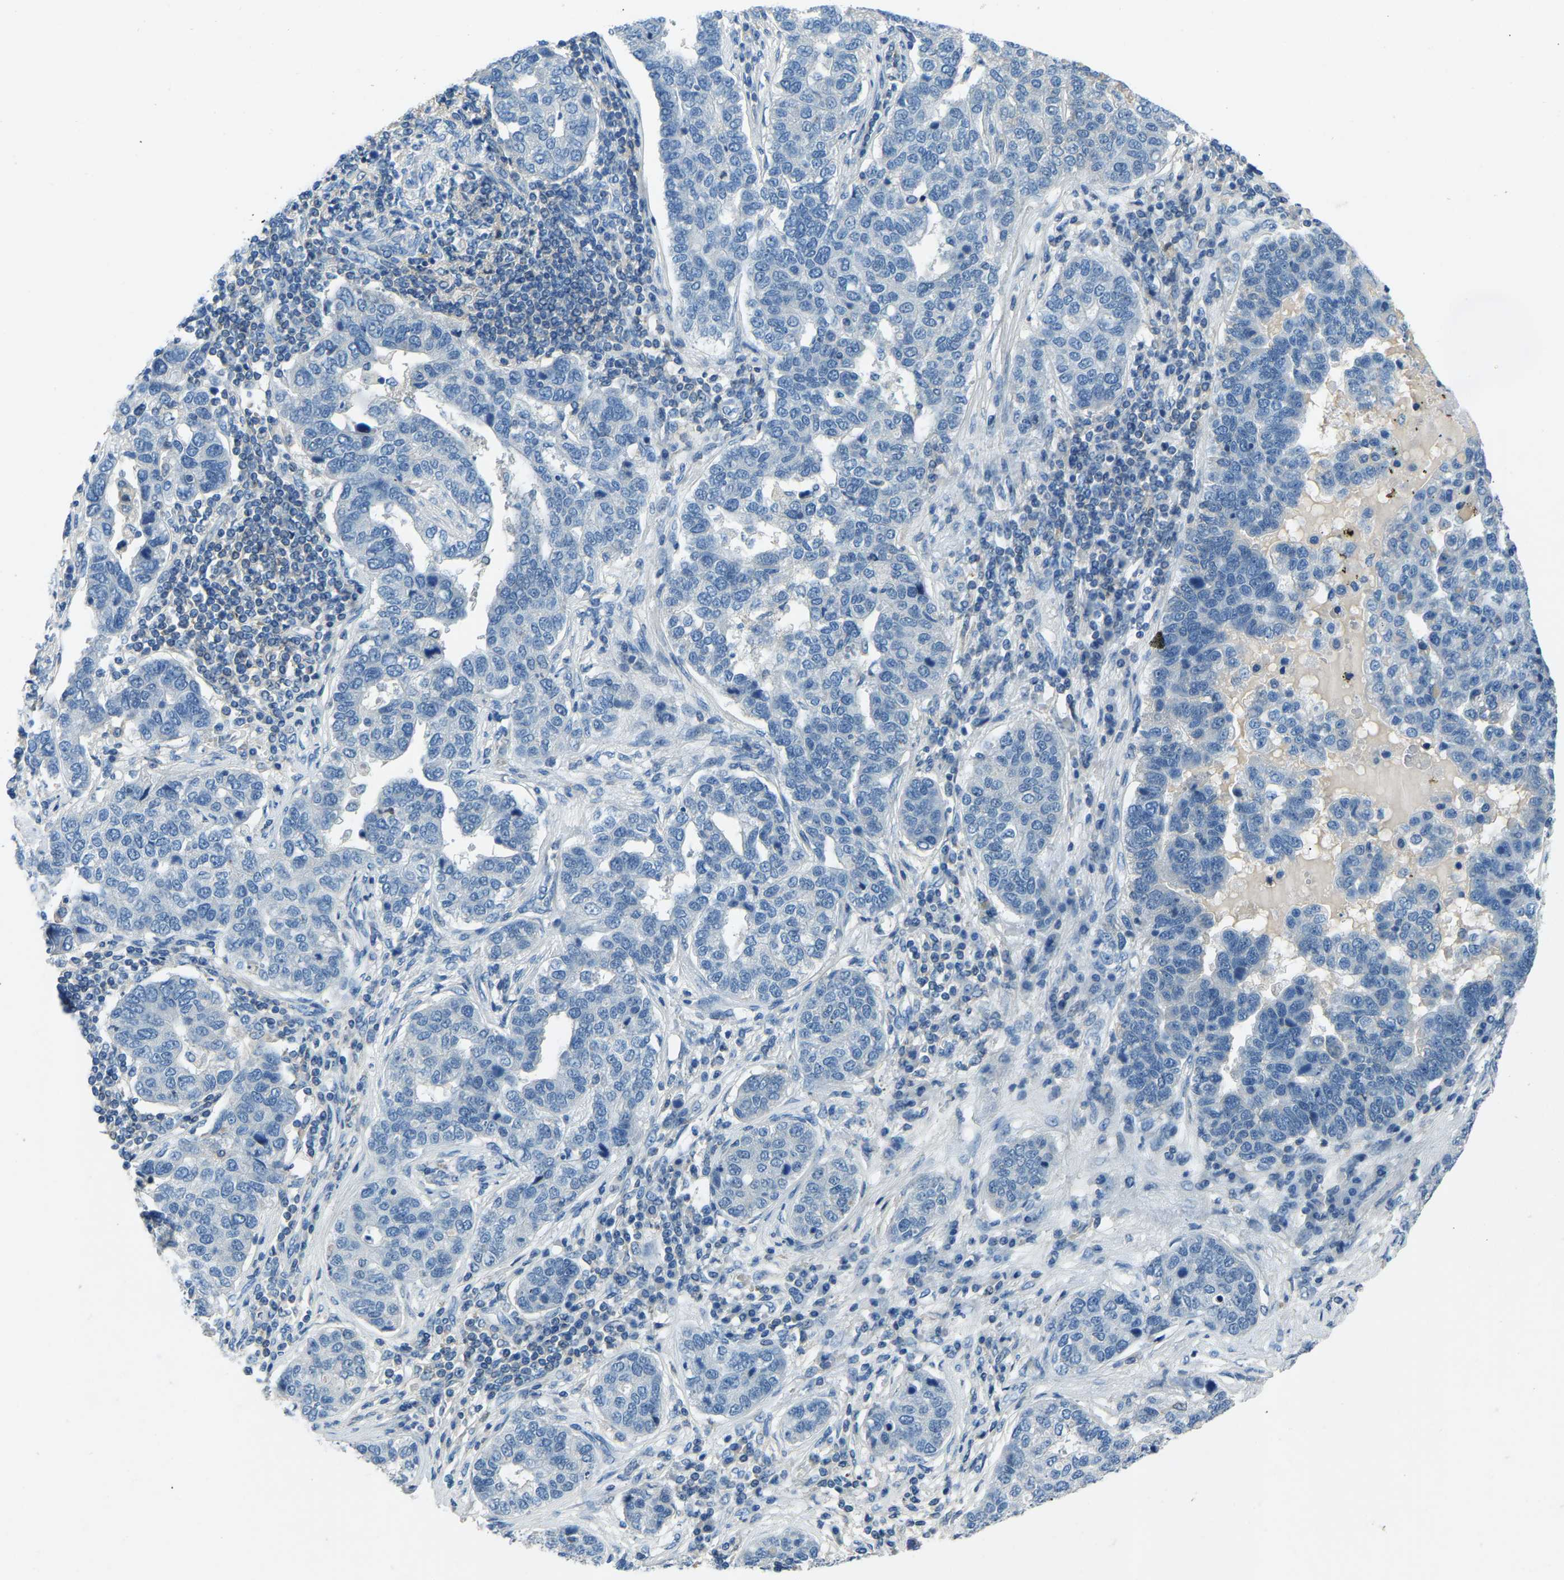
{"staining": {"intensity": "negative", "quantity": "none", "location": "none"}, "tissue": "pancreatic cancer", "cell_type": "Tumor cells", "image_type": "cancer", "snomed": [{"axis": "morphology", "description": "Adenocarcinoma, NOS"}, {"axis": "topography", "description": "Pancreas"}], "caption": "The micrograph displays no significant positivity in tumor cells of pancreatic cancer (adenocarcinoma).", "gene": "XIRP1", "patient": {"sex": "female", "age": 61}}